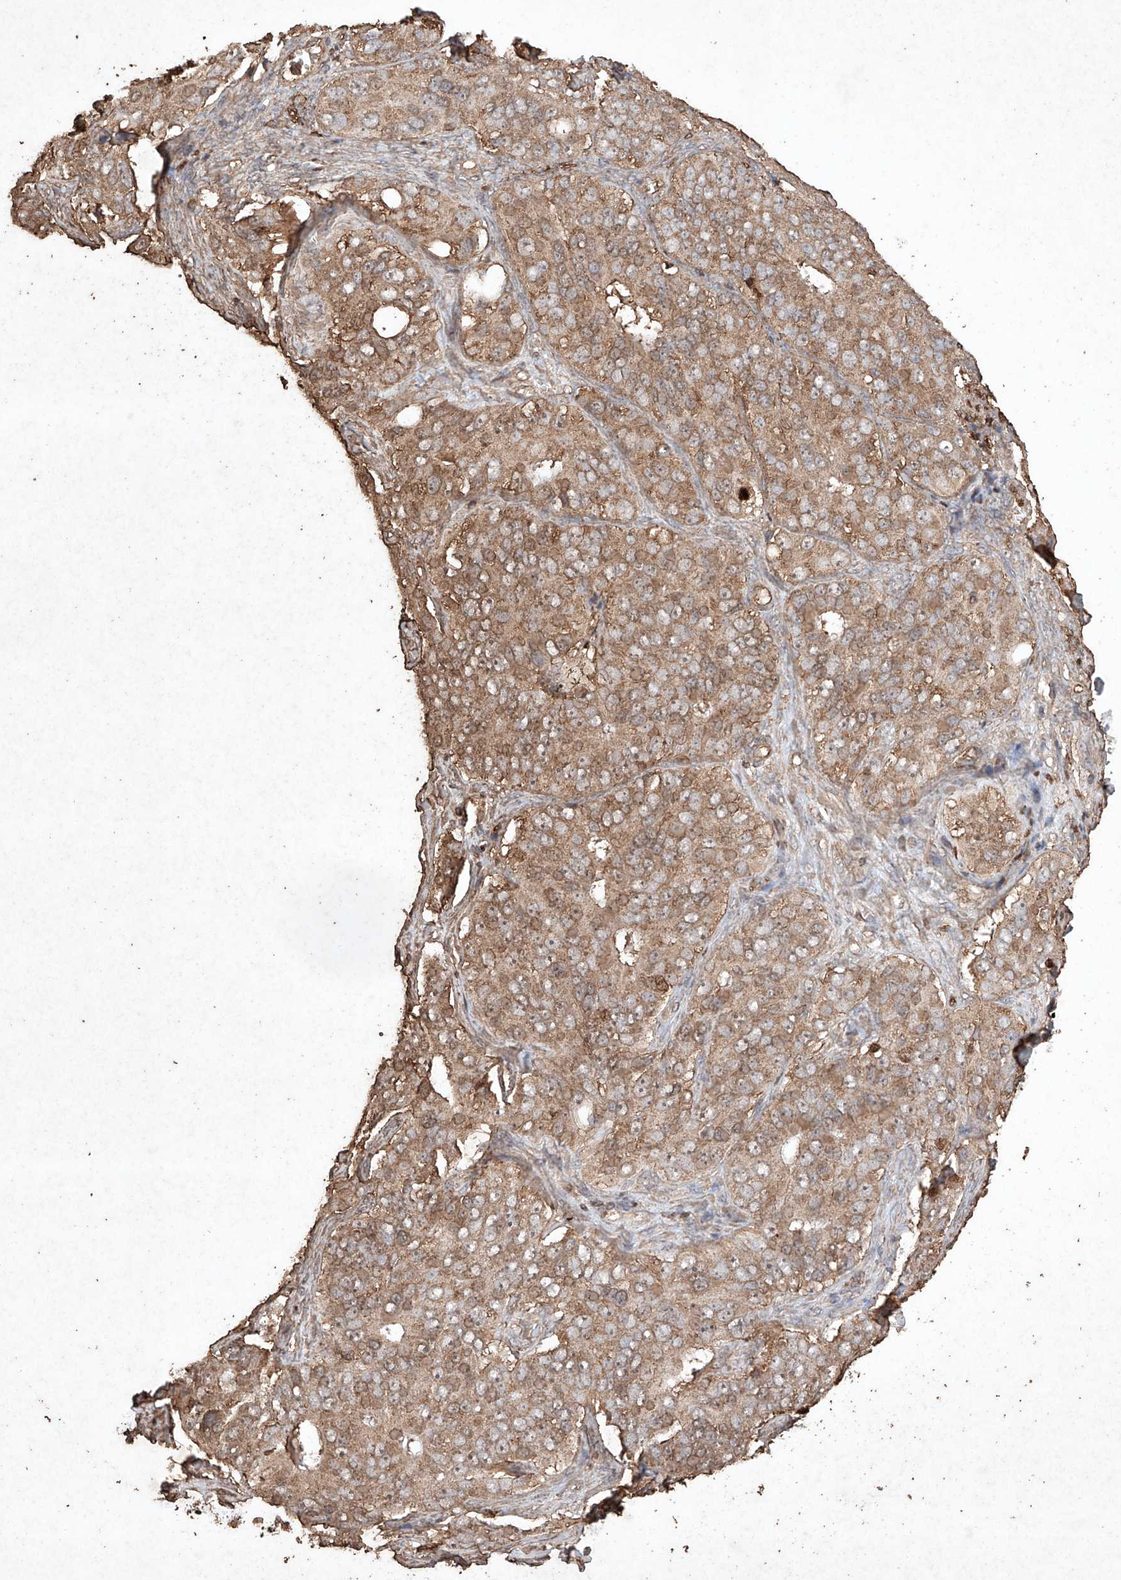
{"staining": {"intensity": "moderate", "quantity": ">75%", "location": "cytoplasmic/membranous"}, "tissue": "ovarian cancer", "cell_type": "Tumor cells", "image_type": "cancer", "snomed": [{"axis": "morphology", "description": "Carcinoma, endometroid"}, {"axis": "topography", "description": "Ovary"}], "caption": "Approximately >75% of tumor cells in human ovarian endometroid carcinoma display moderate cytoplasmic/membranous protein positivity as visualized by brown immunohistochemical staining.", "gene": "M6PR", "patient": {"sex": "female", "age": 51}}